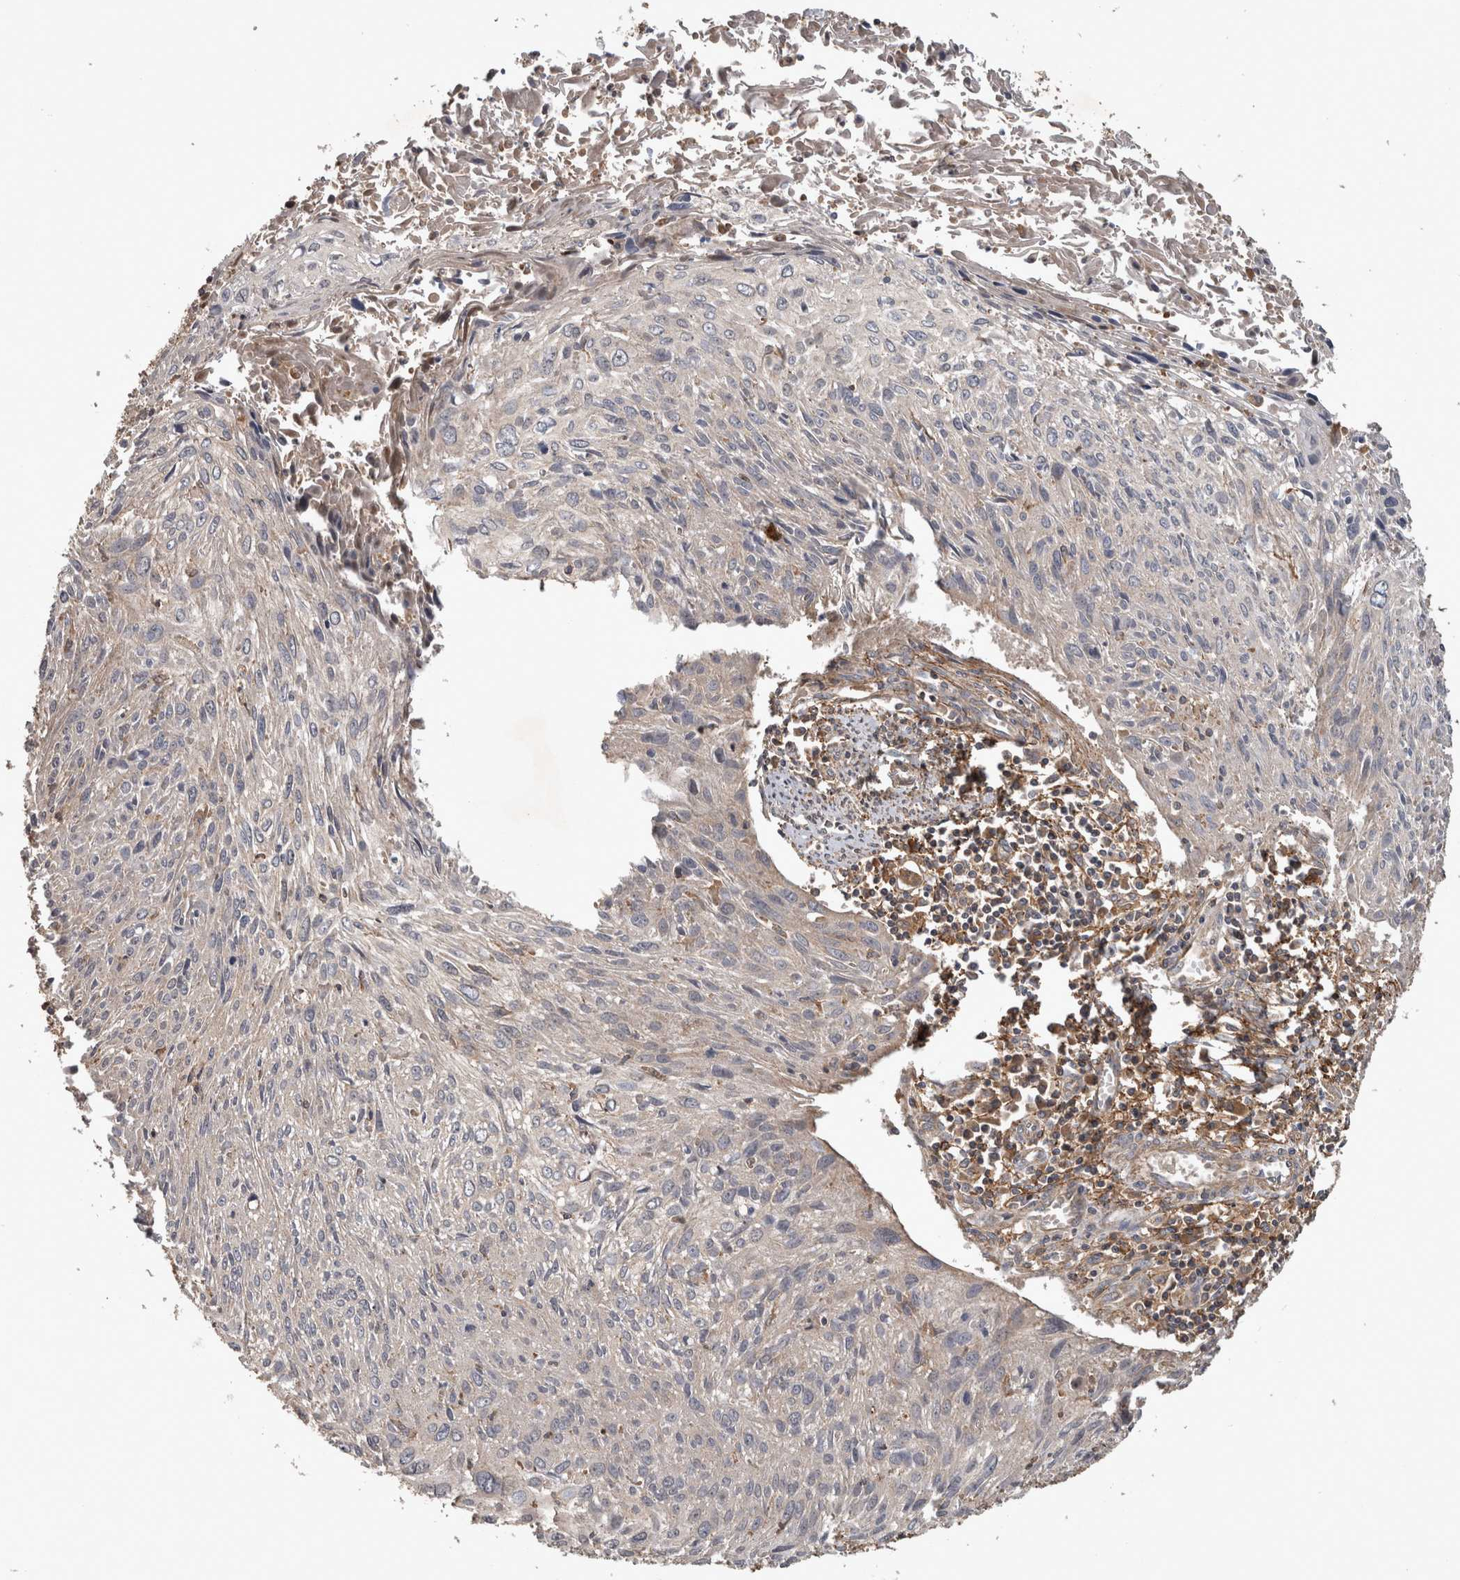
{"staining": {"intensity": "negative", "quantity": "none", "location": "none"}, "tissue": "cervical cancer", "cell_type": "Tumor cells", "image_type": "cancer", "snomed": [{"axis": "morphology", "description": "Squamous cell carcinoma, NOS"}, {"axis": "topography", "description": "Cervix"}], "caption": "High magnification brightfield microscopy of cervical squamous cell carcinoma stained with DAB (brown) and counterstained with hematoxylin (blue): tumor cells show no significant staining.", "gene": "TRMT61B", "patient": {"sex": "female", "age": 51}}